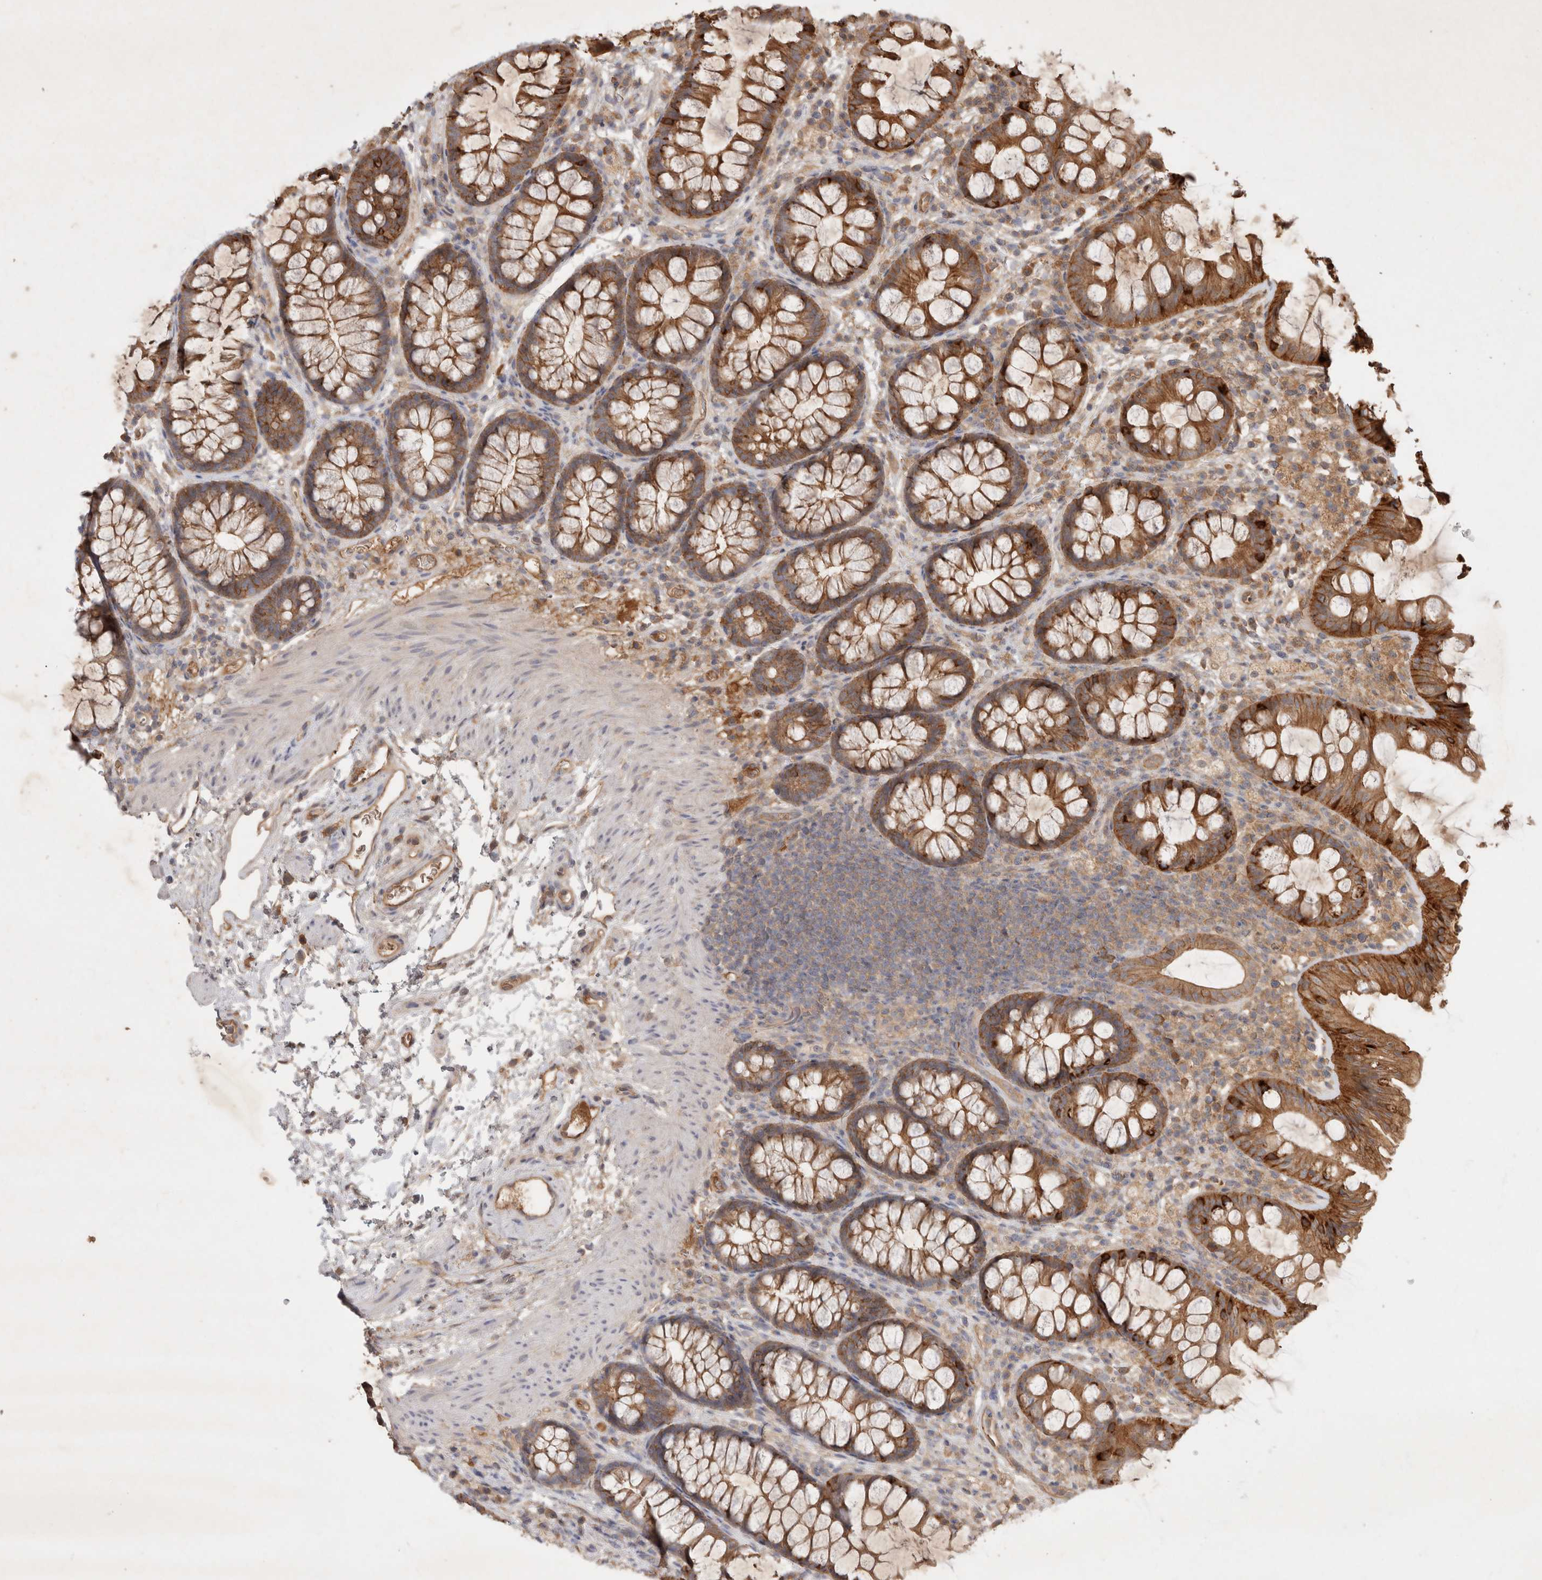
{"staining": {"intensity": "moderate", "quantity": ">75%", "location": "cytoplasmic/membranous"}, "tissue": "colon", "cell_type": "Endothelial cells", "image_type": "normal", "snomed": [{"axis": "morphology", "description": "Normal tissue, NOS"}, {"axis": "topography", "description": "Colon"}], "caption": "The image demonstrates immunohistochemical staining of normal colon. There is moderate cytoplasmic/membranous expression is appreciated in approximately >75% of endothelial cells.", "gene": "YES1", "patient": {"sex": "female", "age": 62}}